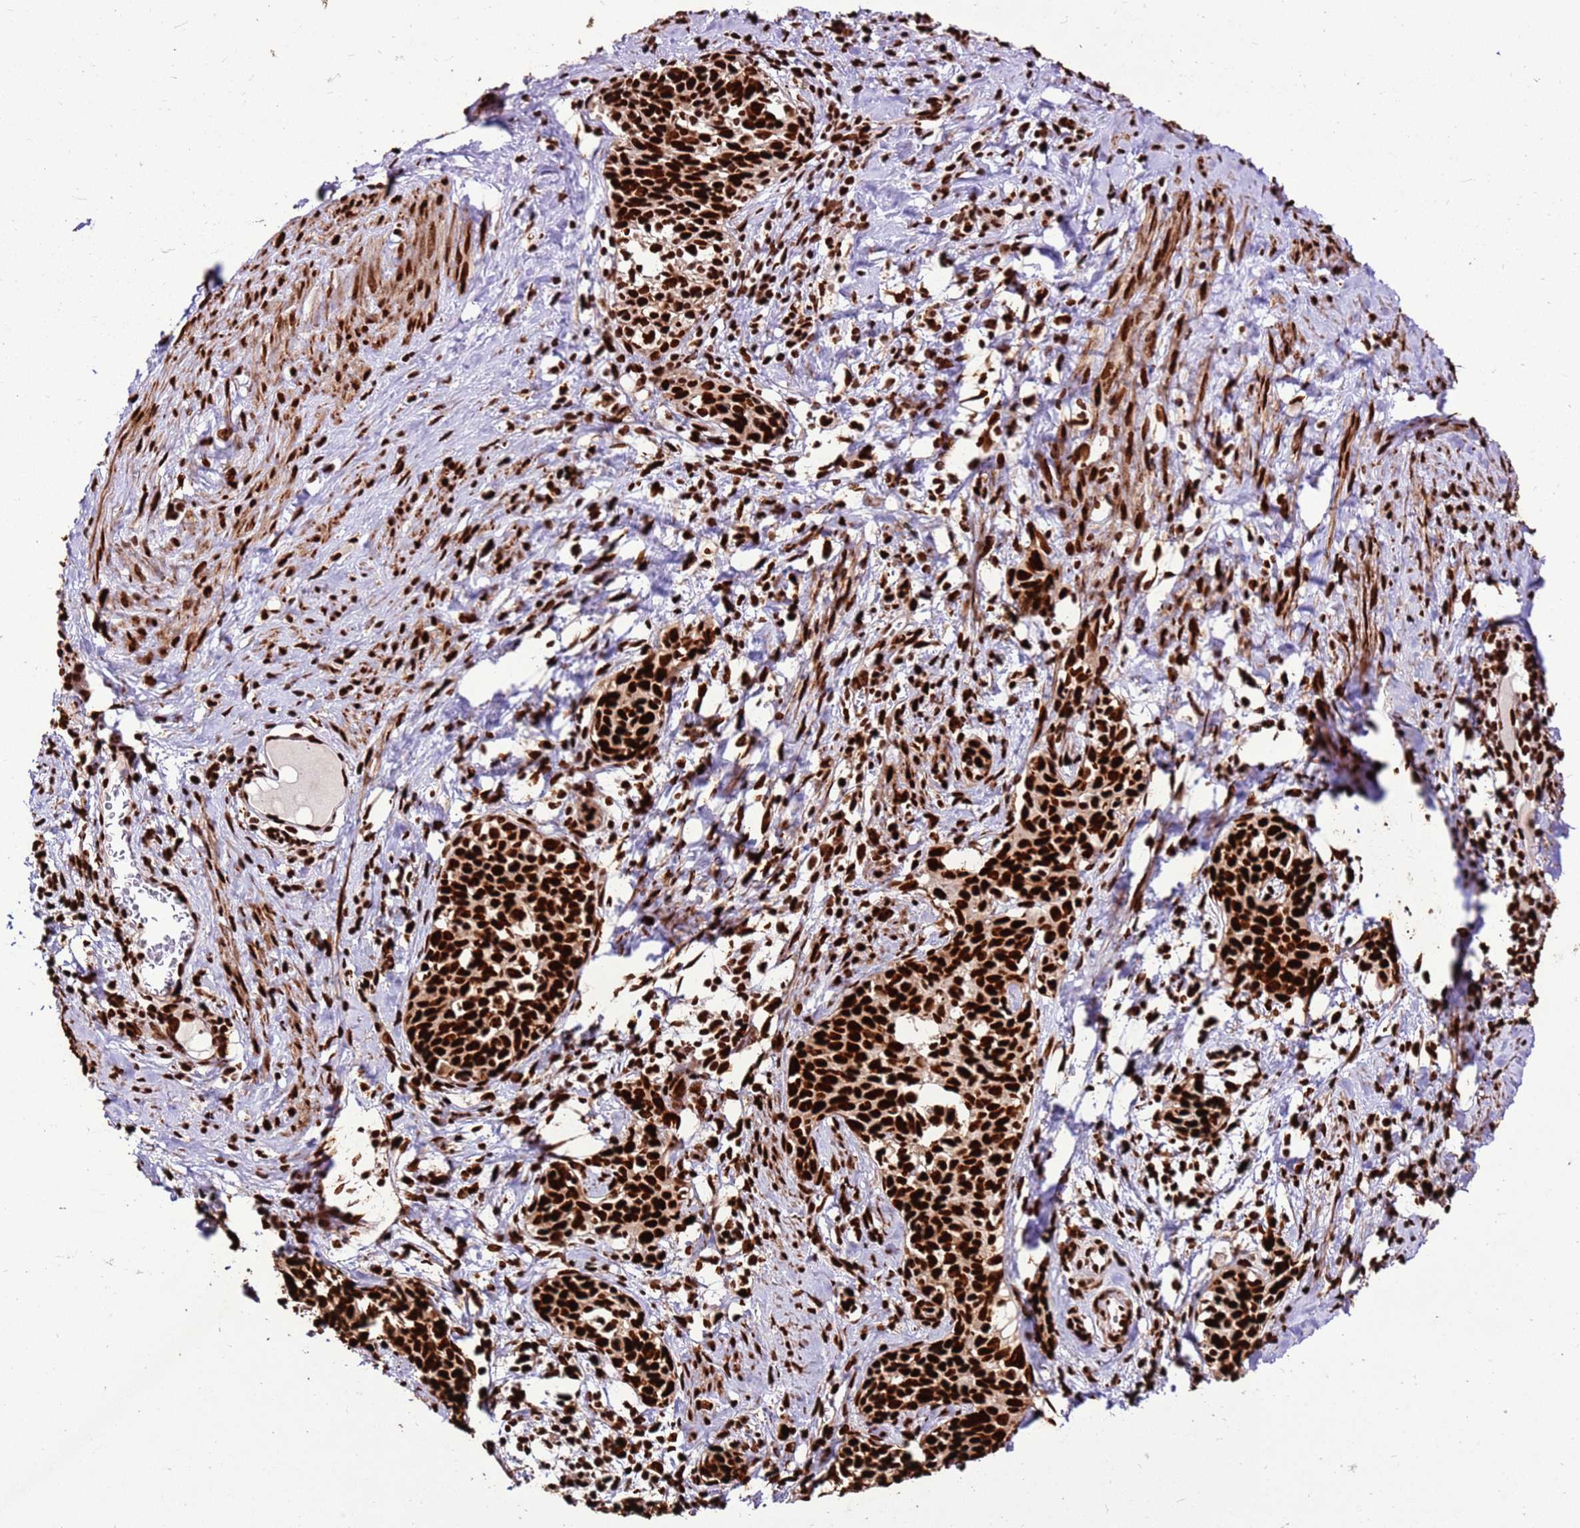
{"staining": {"intensity": "strong", "quantity": ">75%", "location": "nuclear"}, "tissue": "cervical cancer", "cell_type": "Tumor cells", "image_type": "cancer", "snomed": [{"axis": "morphology", "description": "Squamous cell carcinoma, NOS"}, {"axis": "topography", "description": "Cervix"}], "caption": "Protein staining of cervical squamous cell carcinoma tissue exhibits strong nuclear positivity in about >75% of tumor cells. The staining is performed using DAB (3,3'-diaminobenzidine) brown chromogen to label protein expression. The nuclei are counter-stained blue using hematoxylin.", "gene": "HNRNPAB", "patient": {"sex": "female", "age": 52}}